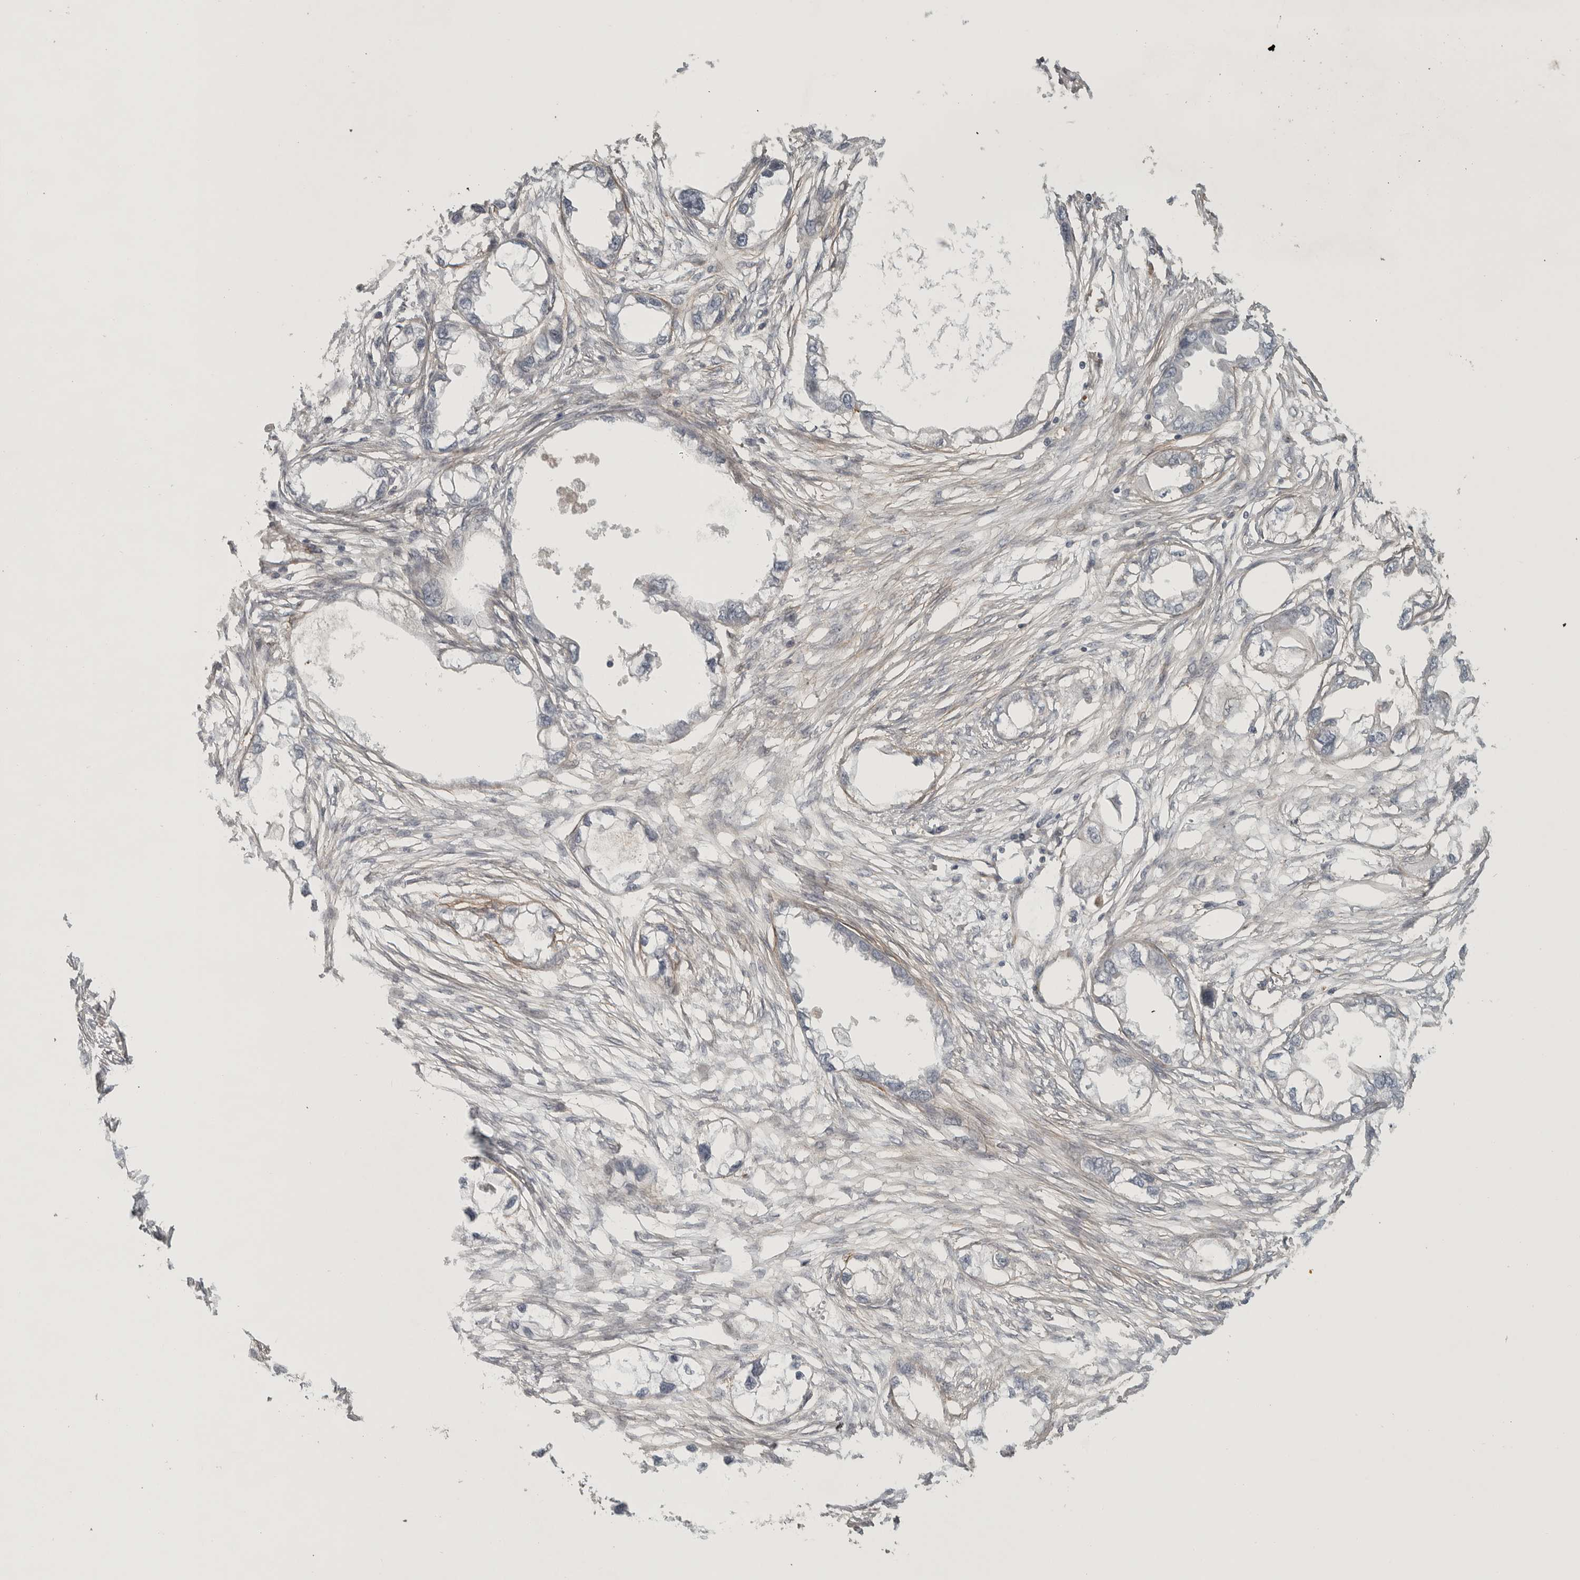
{"staining": {"intensity": "negative", "quantity": "none", "location": "none"}, "tissue": "endometrial cancer", "cell_type": "Tumor cells", "image_type": "cancer", "snomed": [{"axis": "morphology", "description": "Adenocarcinoma, NOS"}, {"axis": "morphology", "description": "Adenocarcinoma, metastatic, NOS"}, {"axis": "topography", "description": "Adipose tissue"}, {"axis": "topography", "description": "Endometrium"}], "caption": "Protein analysis of endometrial cancer demonstrates no significant positivity in tumor cells.", "gene": "LONRF1", "patient": {"sex": "female", "age": 67}}